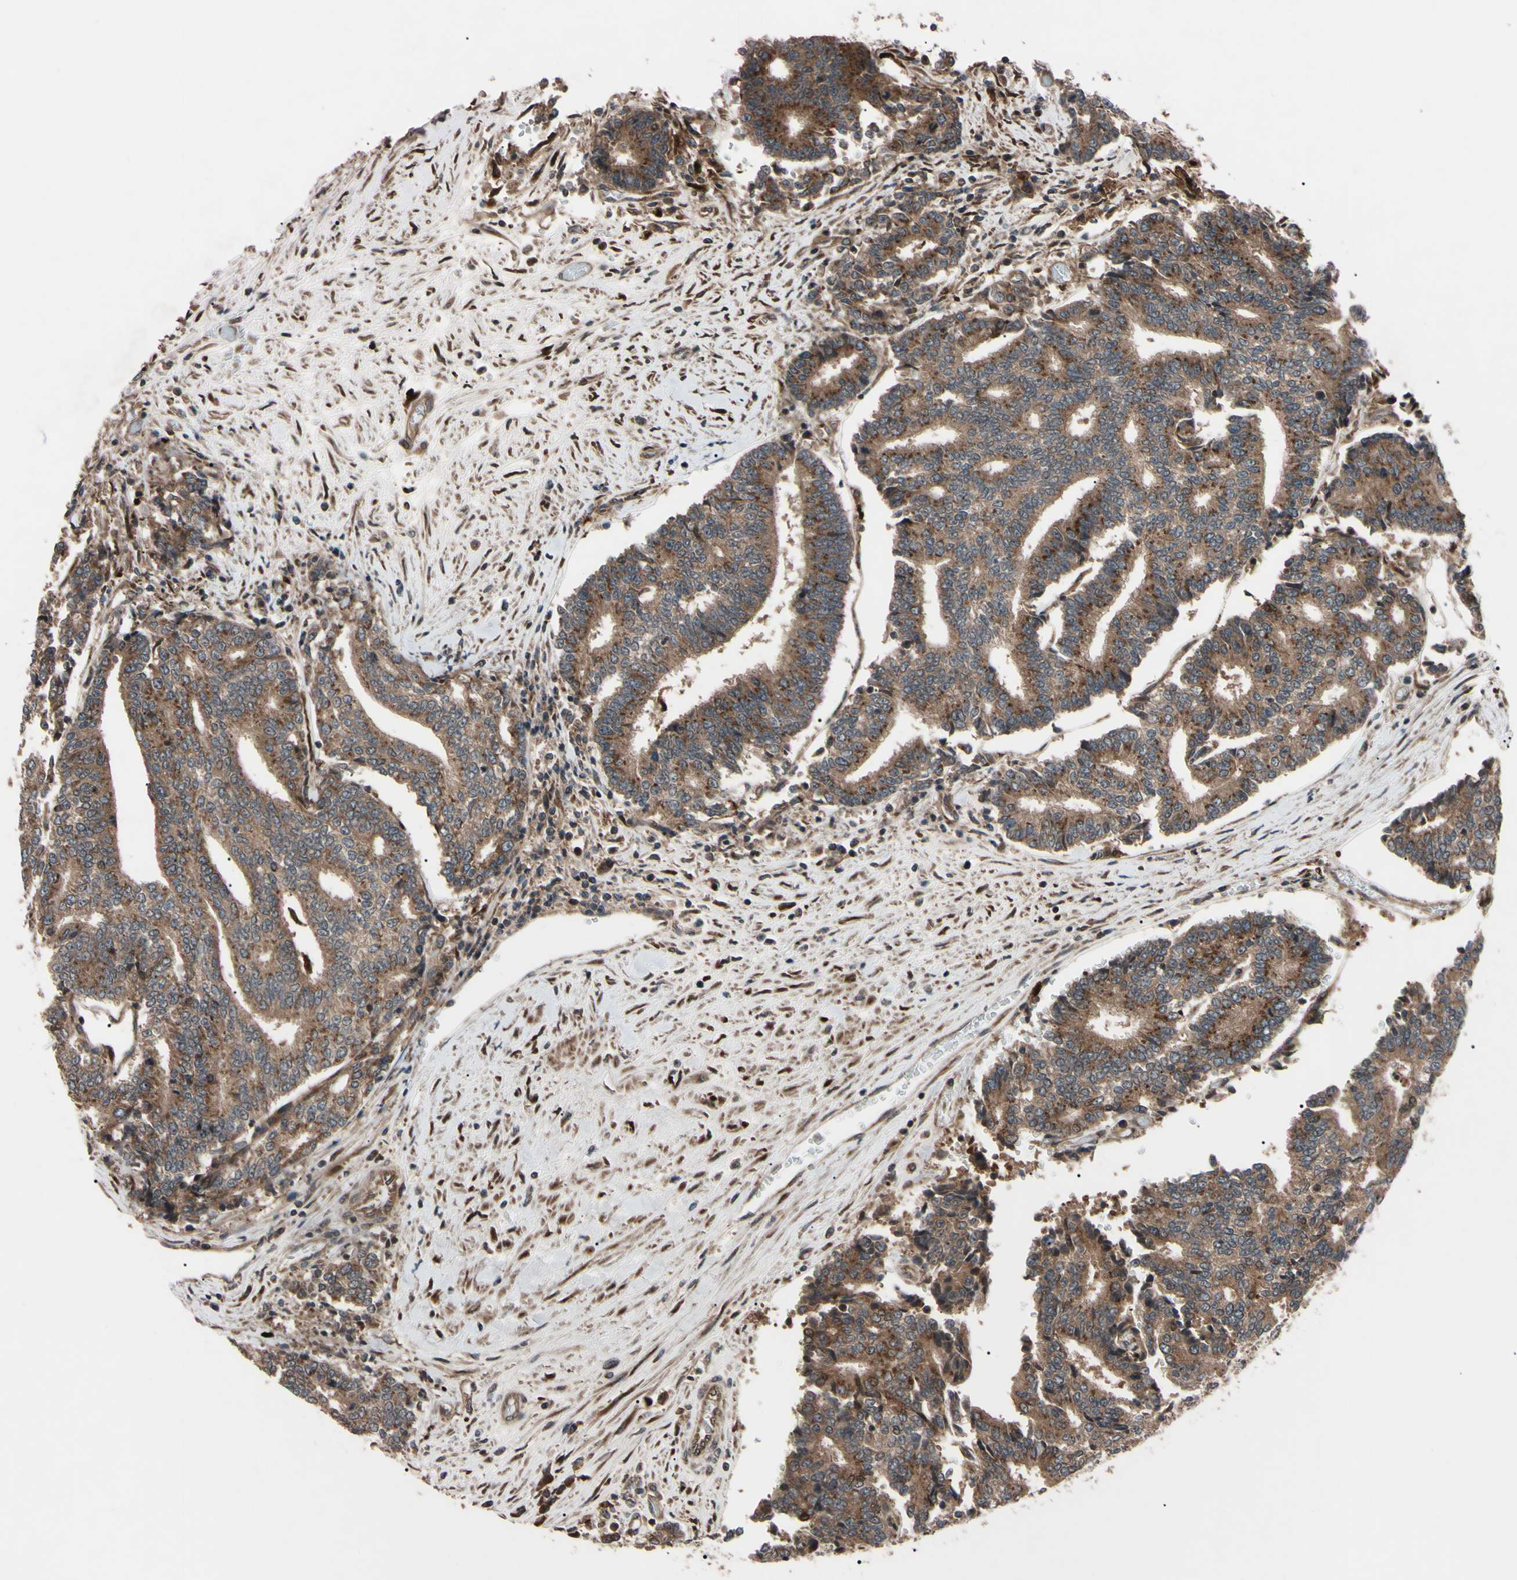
{"staining": {"intensity": "moderate", "quantity": ">75%", "location": "cytoplasmic/membranous"}, "tissue": "prostate cancer", "cell_type": "Tumor cells", "image_type": "cancer", "snomed": [{"axis": "morphology", "description": "Normal tissue, NOS"}, {"axis": "morphology", "description": "Adenocarcinoma, High grade"}, {"axis": "topography", "description": "Prostate"}, {"axis": "topography", "description": "Seminal veicle"}], "caption": "Prostate cancer was stained to show a protein in brown. There is medium levels of moderate cytoplasmic/membranous positivity in about >75% of tumor cells.", "gene": "GUCY1B1", "patient": {"sex": "male", "age": 55}}